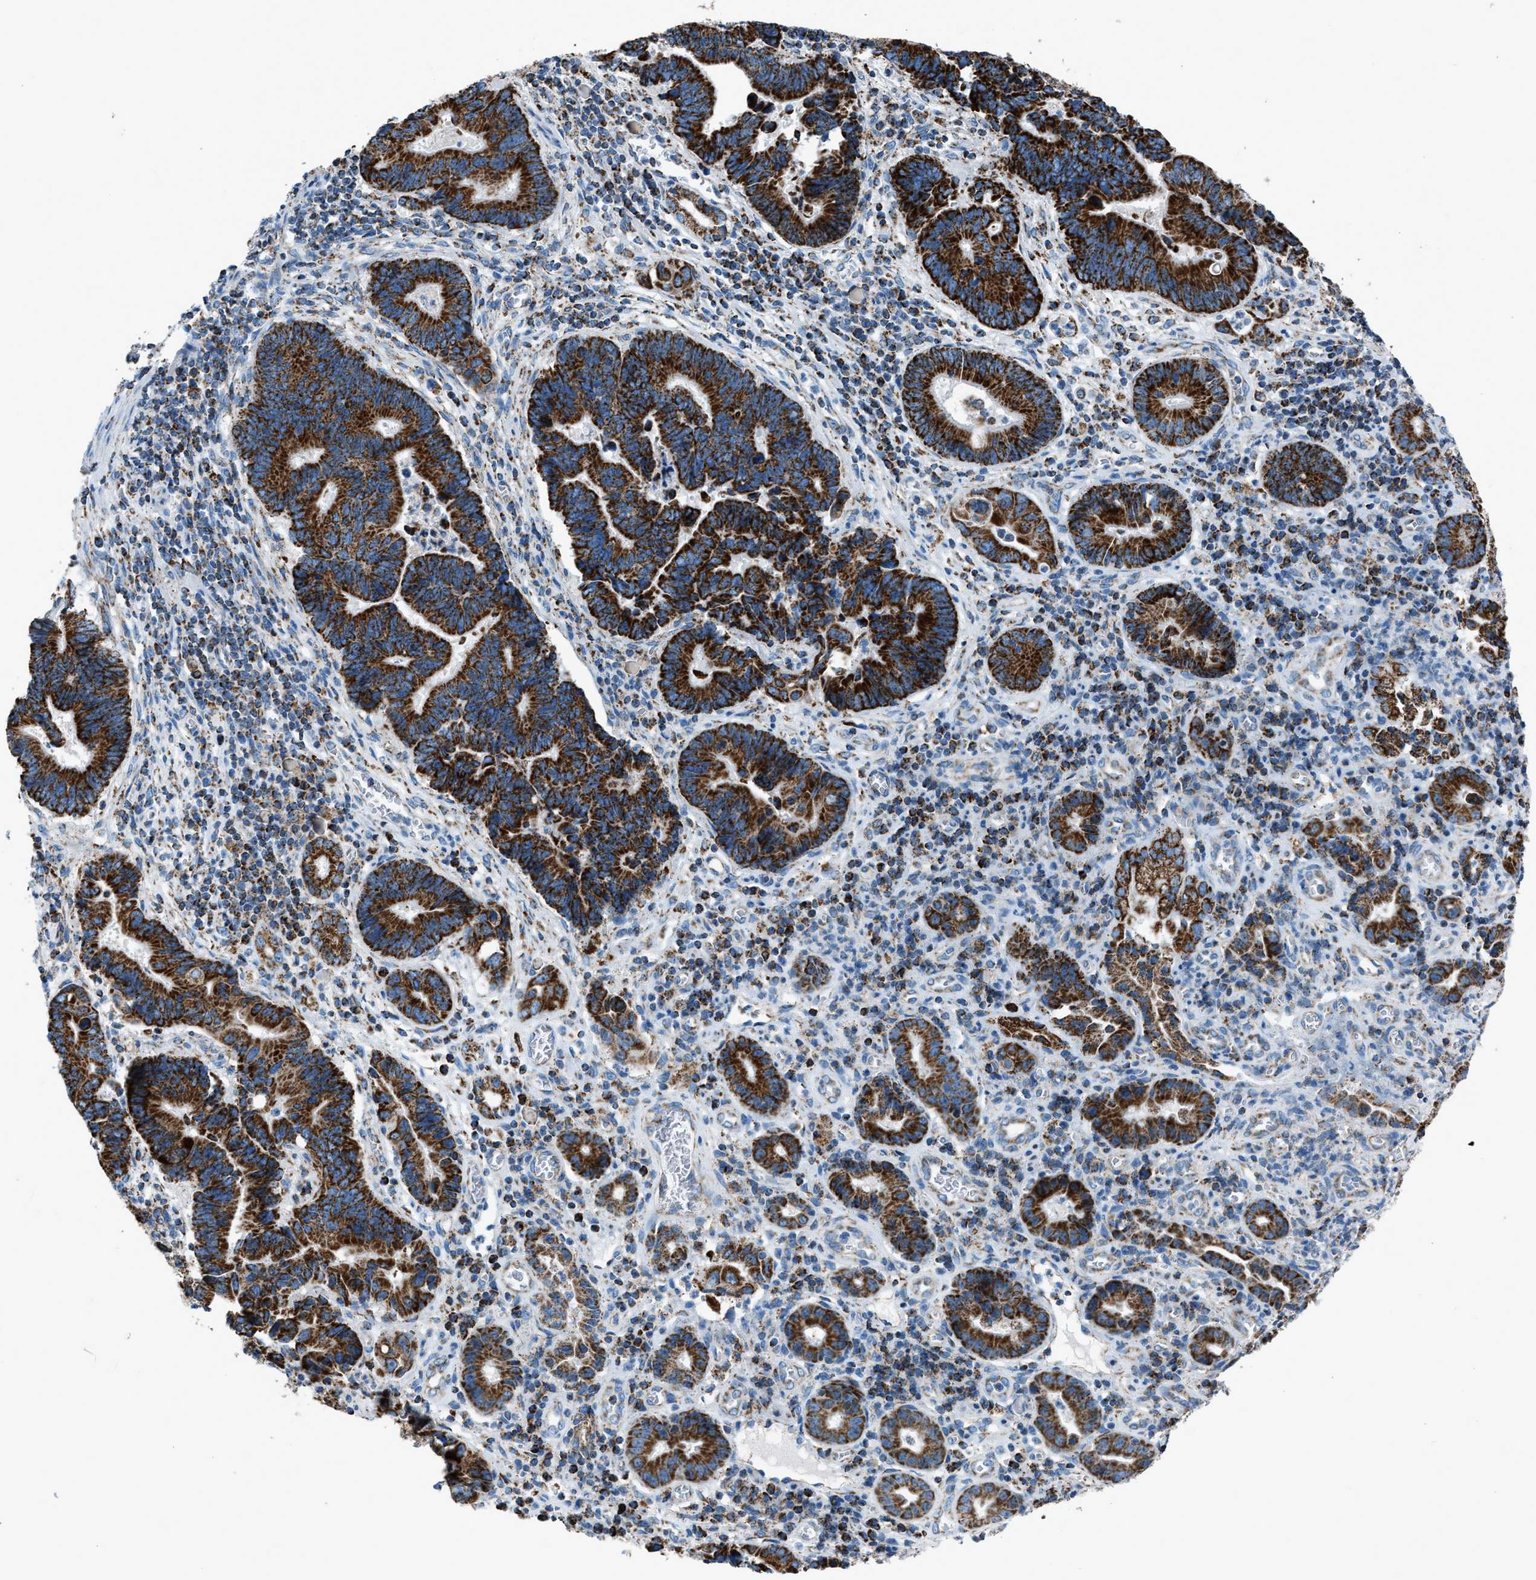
{"staining": {"intensity": "strong", "quantity": ">75%", "location": "cytoplasmic/membranous"}, "tissue": "pancreatic cancer", "cell_type": "Tumor cells", "image_type": "cancer", "snomed": [{"axis": "morphology", "description": "Adenocarcinoma, NOS"}, {"axis": "topography", "description": "Pancreas"}], "caption": "This micrograph displays pancreatic adenocarcinoma stained with IHC to label a protein in brown. The cytoplasmic/membranous of tumor cells show strong positivity for the protein. Nuclei are counter-stained blue.", "gene": "MDH2", "patient": {"sex": "female", "age": 70}}